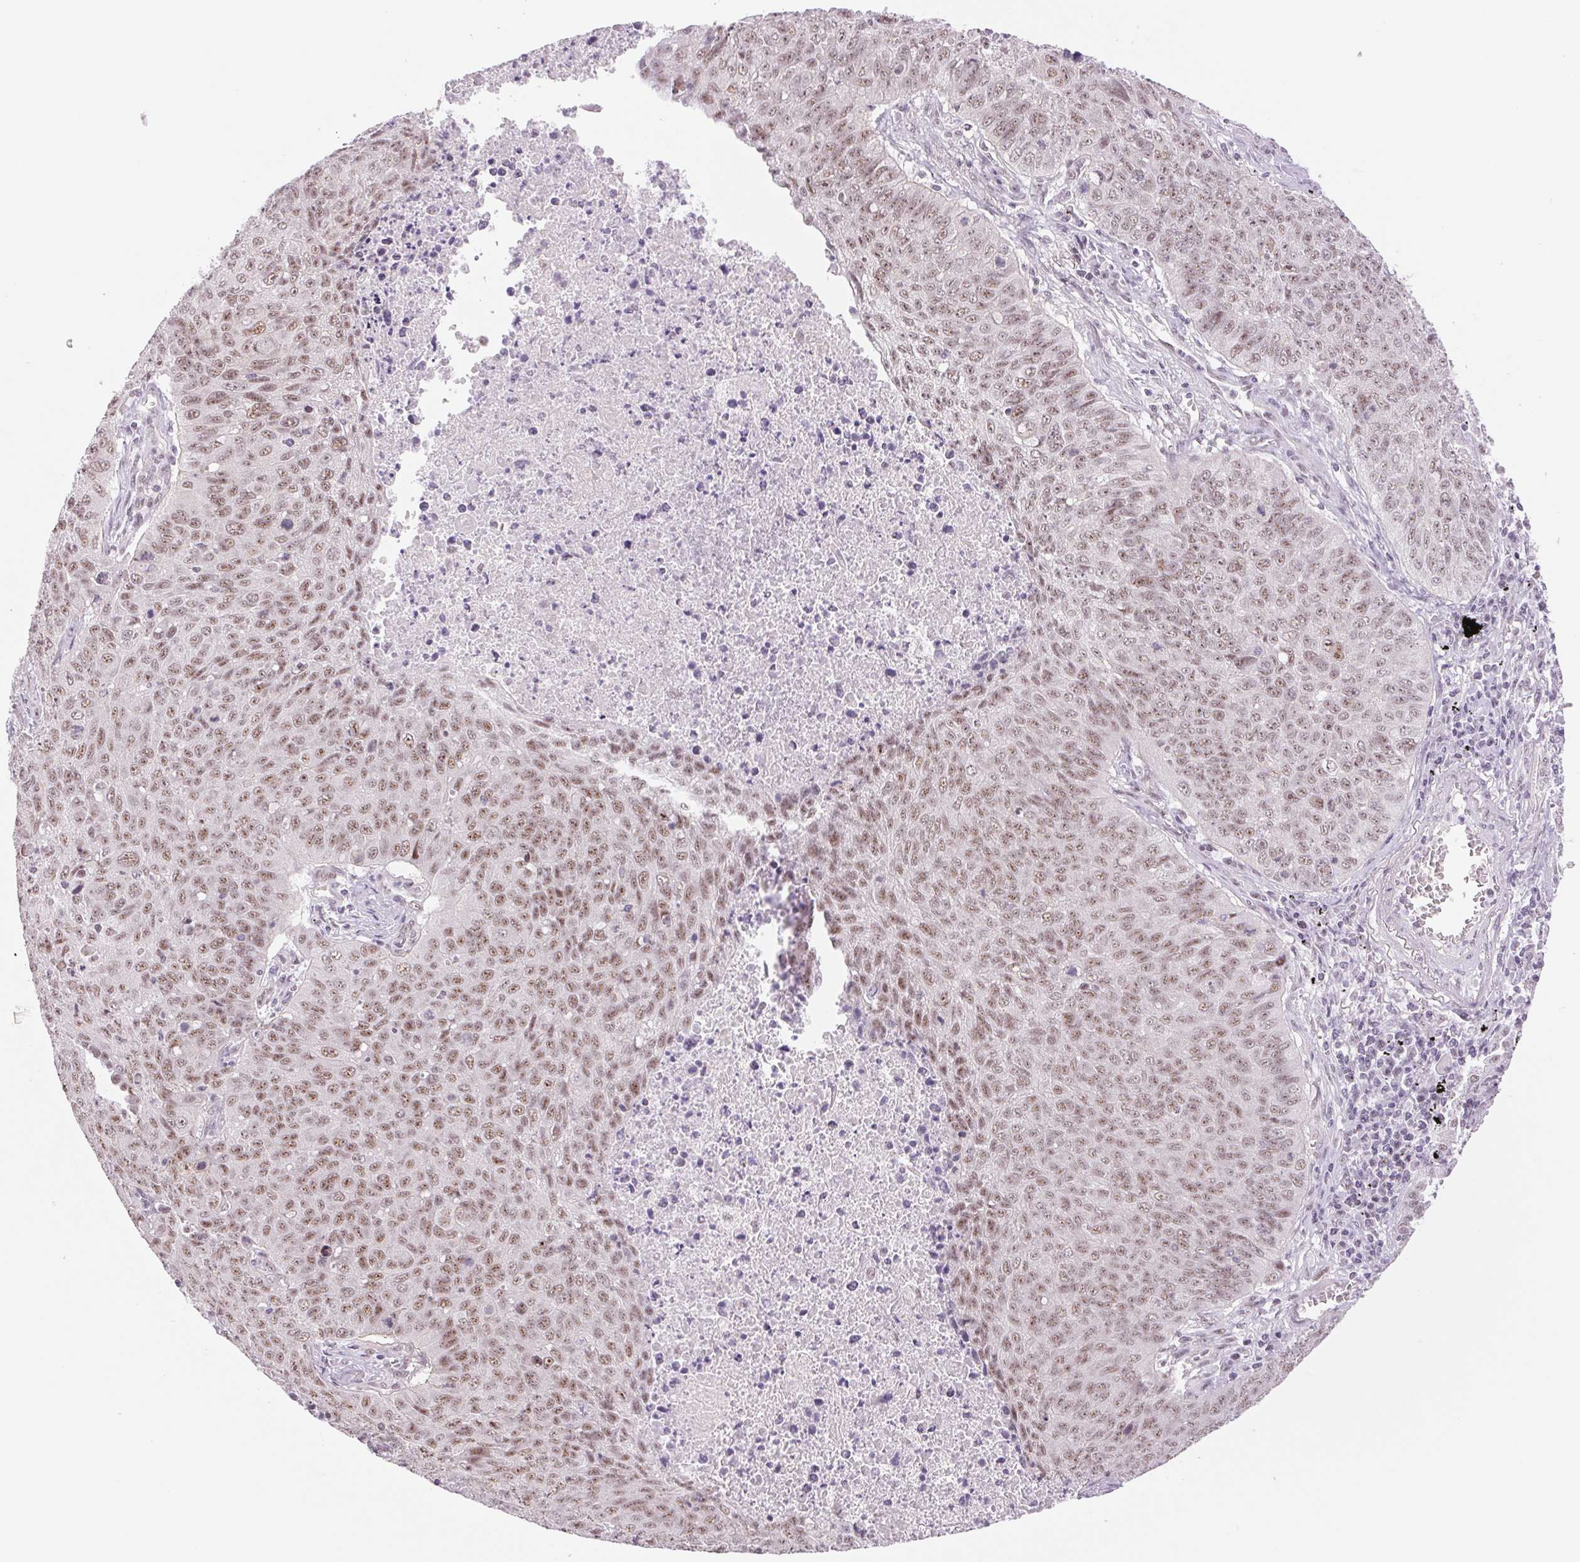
{"staining": {"intensity": "weak", "quantity": ">75%", "location": "nuclear"}, "tissue": "lung cancer", "cell_type": "Tumor cells", "image_type": "cancer", "snomed": [{"axis": "morphology", "description": "Normal morphology"}, {"axis": "morphology", "description": "Aneuploidy"}, {"axis": "morphology", "description": "Squamous cell carcinoma, NOS"}, {"axis": "topography", "description": "Lymph node"}, {"axis": "topography", "description": "Lung"}], "caption": "A brown stain highlights weak nuclear staining of a protein in lung cancer tumor cells.", "gene": "ZC3H14", "patient": {"sex": "female", "age": 76}}